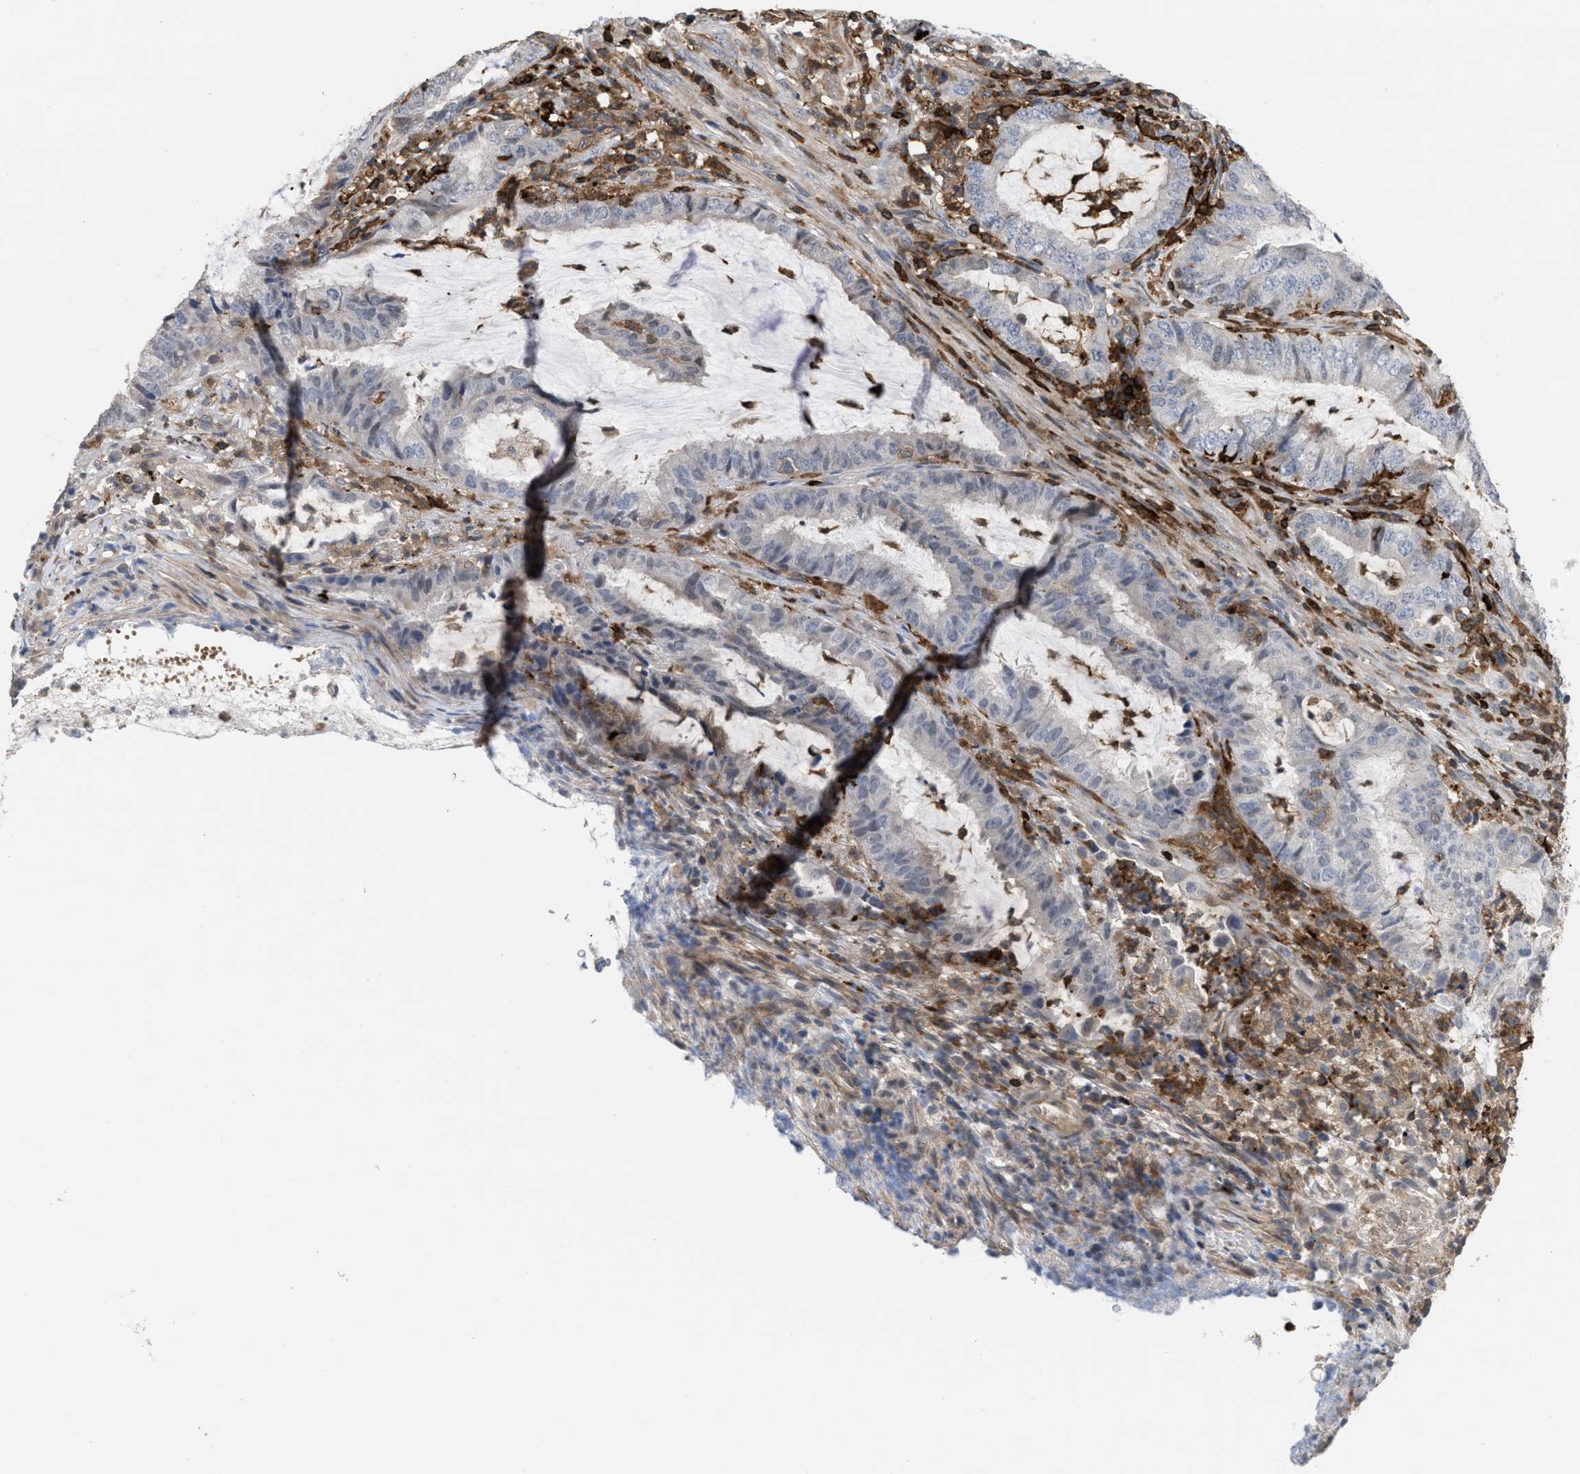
{"staining": {"intensity": "negative", "quantity": "none", "location": "none"}, "tissue": "endometrial cancer", "cell_type": "Tumor cells", "image_type": "cancer", "snomed": [{"axis": "morphology", "description": "Adenocarcinoma, NOS"}, {"axis": "topography", "description": "Endometrium"}], "caption": "A photomicrograph of endometrial adenocarcinoma stained for a protein reveals no brown staining in tumor cells.", "gene": "PTPRE", "patient": {"sex": "female", "age": 51}}